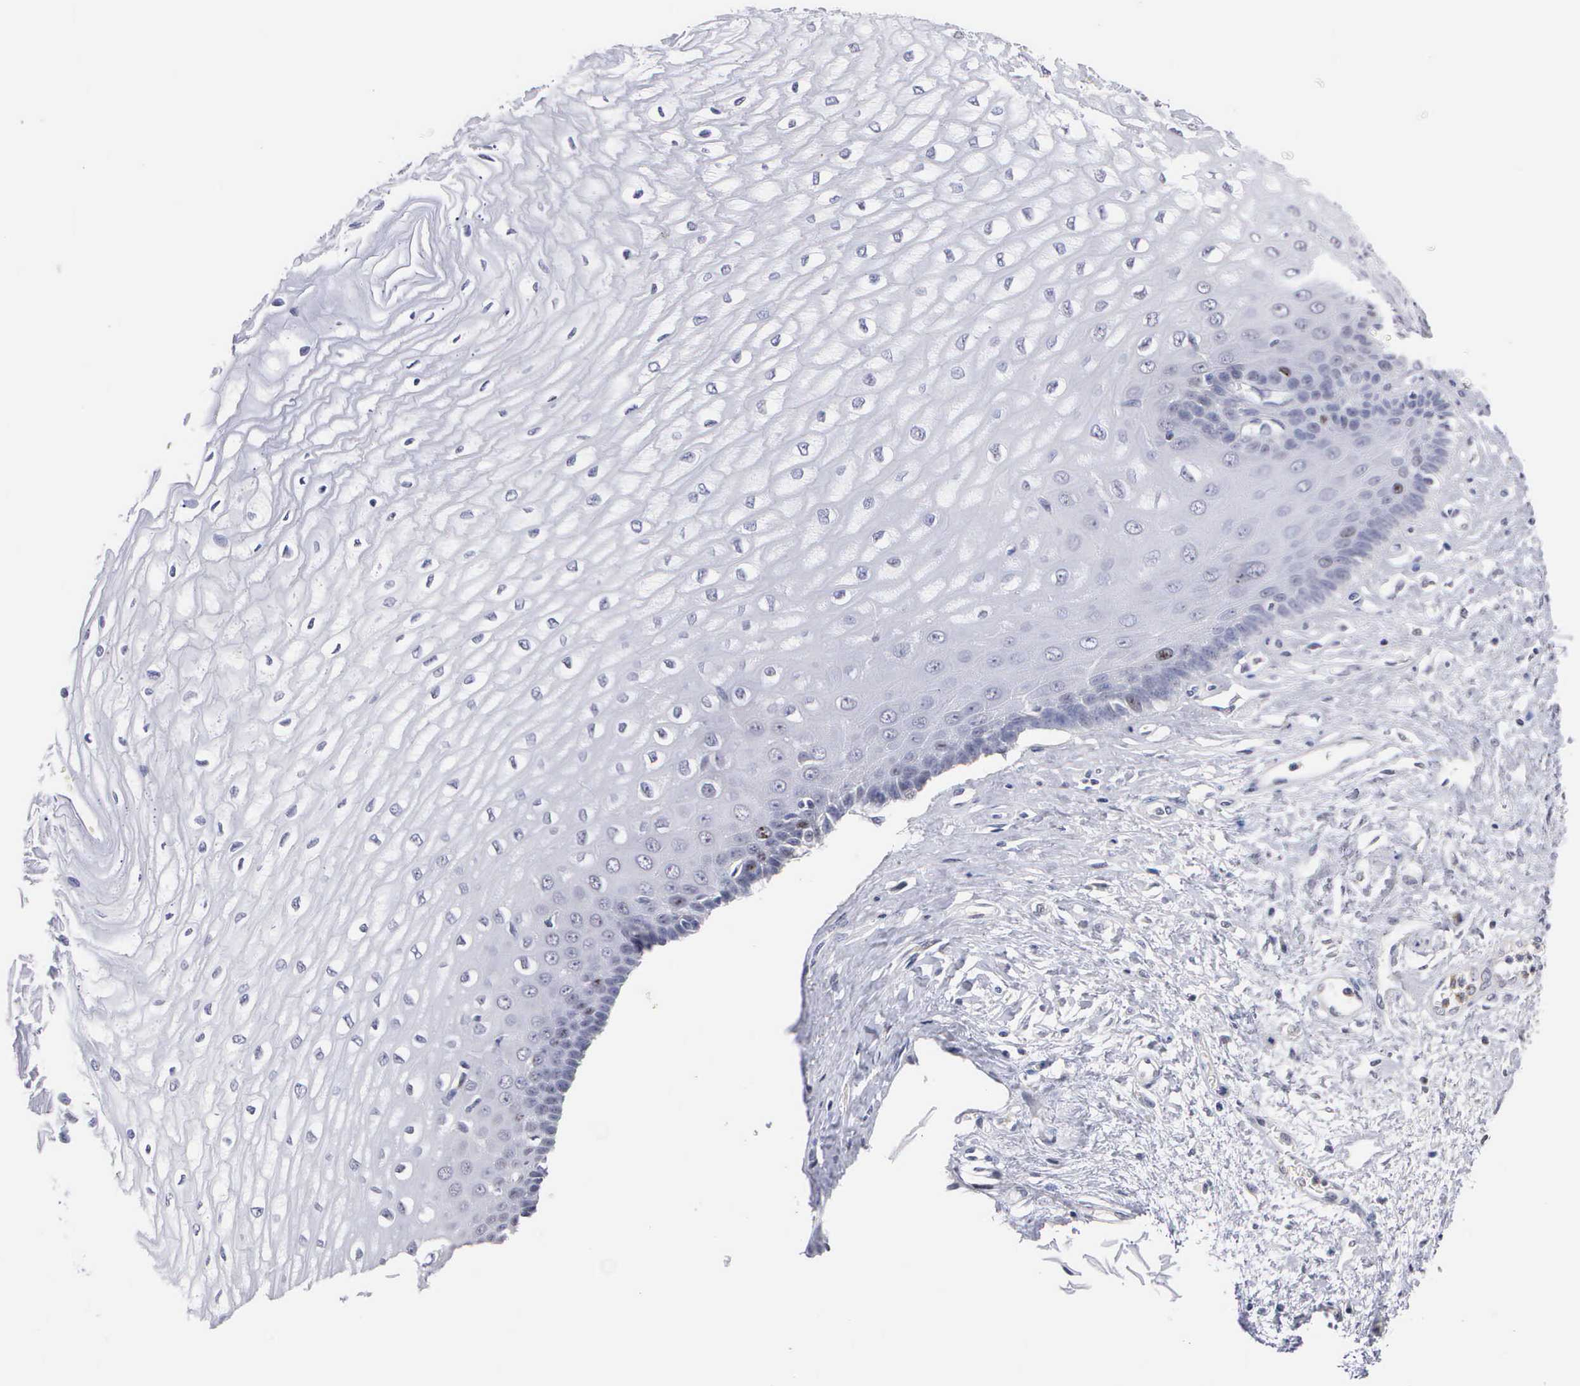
{"staining": {"intensity": "strong", "quantity": "<25%", "location": "nuclear"}, "tissue": "esophagus", "cell_type": "Squamous epithelial cells", "image_type": "normal", "snomed": [{"axis": "morphology", "description": "Normal tissue, NOS"}, {"axis": "topography", "description": "Esophagus"}], "caption": "High-magnification brightfield microscopy of unremarkable esophagus stained with DAB (3,3'-diaminobenzidine) (brown) and counterstained with hematoxylin (blue). squamous epithelial cells exhibit strong nuclear staining is present in approximately<25% of cells. The staining is performed using DAB brown chromogen to label protein expression. The nuclei are counter-stained blue using hematoxylin.", "gene": "KDM6A", "patient": {"sex": "male", "age": 65}}